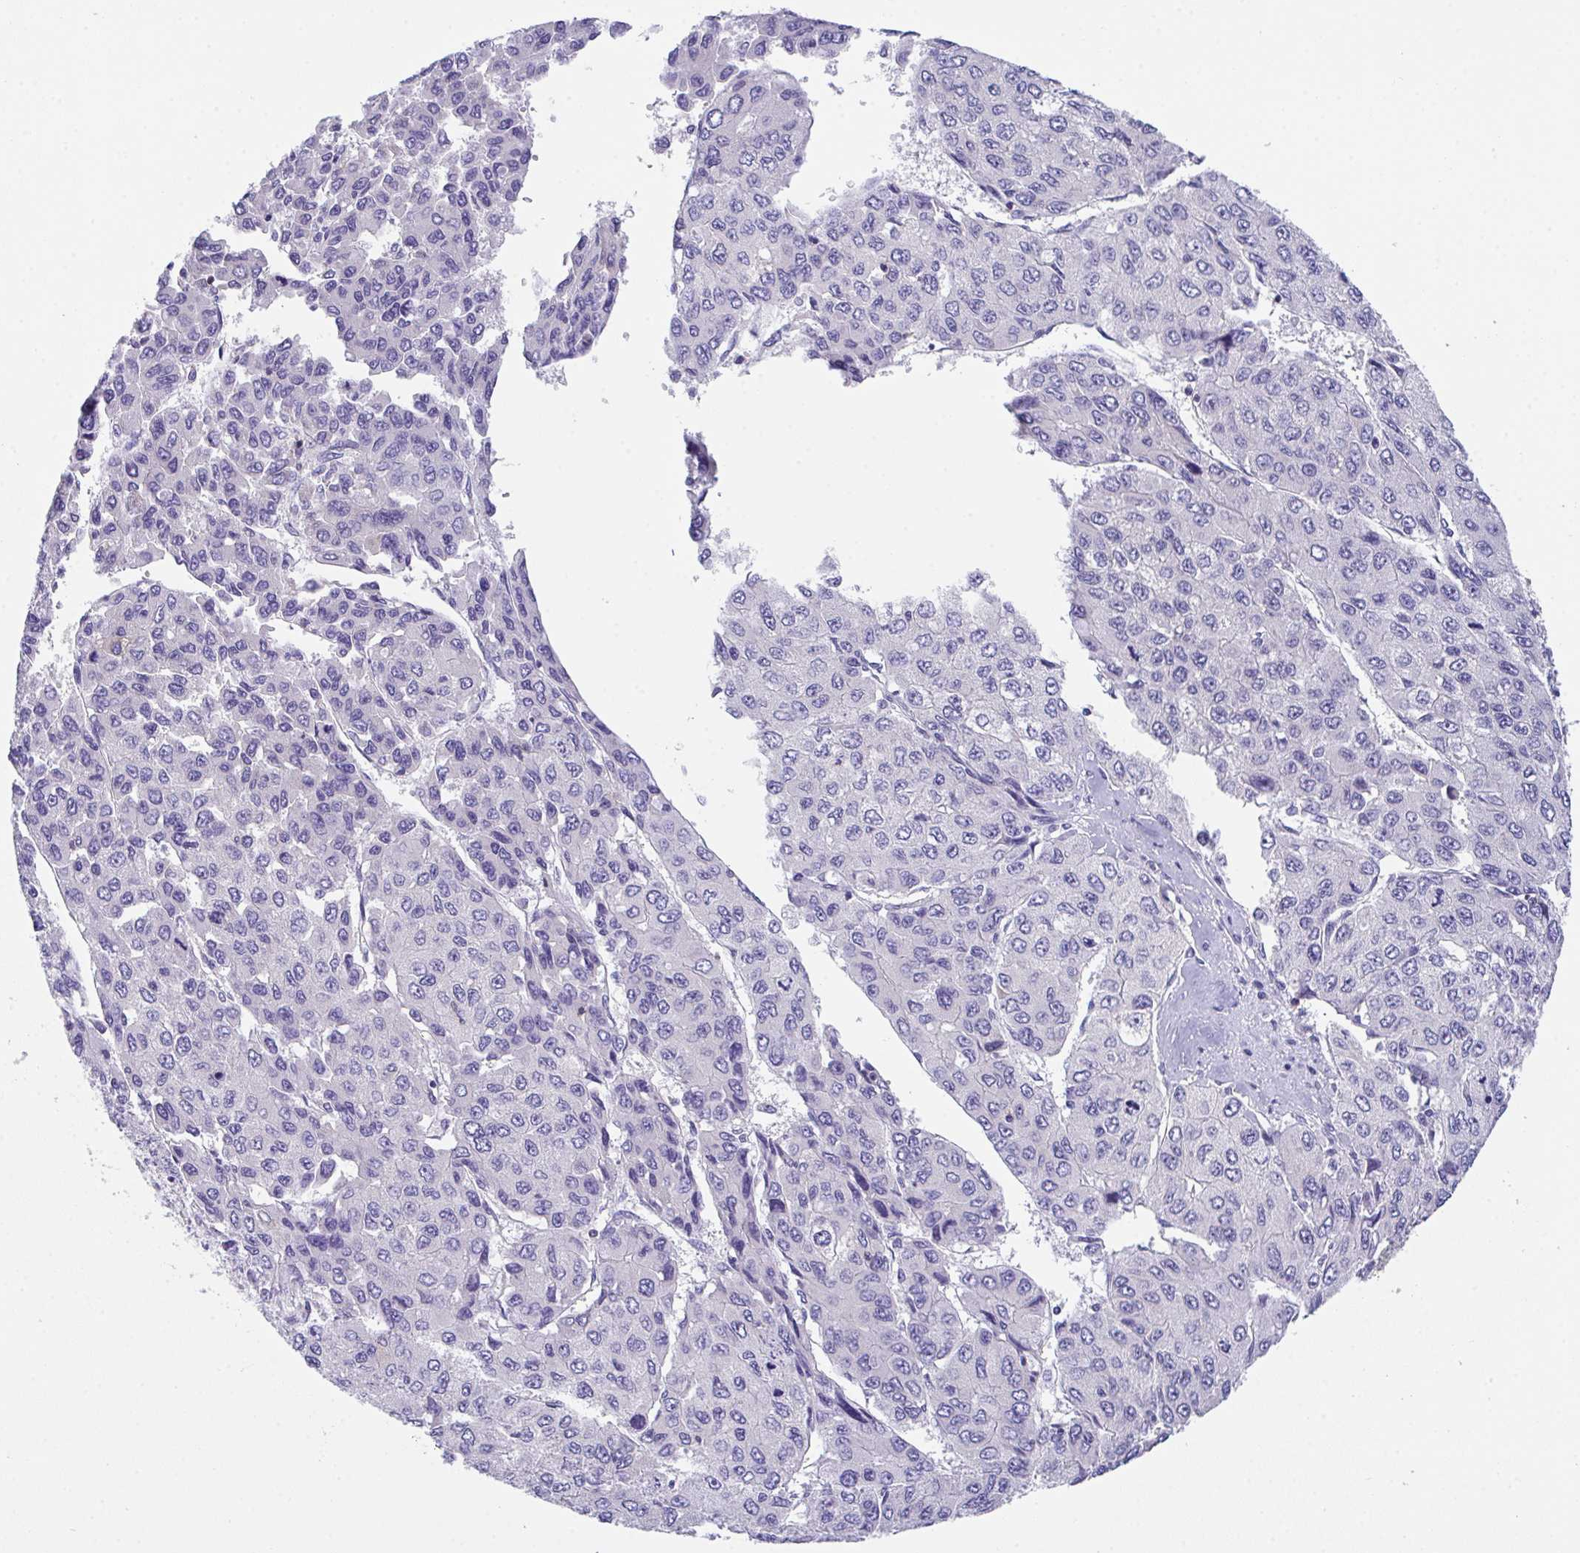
{"staining": {"intensity": "negative", "quantity": "none", "location": "none"}, "tissue": "liver cancer", "cell_type": "Tumor cells", "image_type": "cancer", "snomed": [{"axis": "morphology", "description": "Carcinoma, Hepatocellular, NOS"}, {"axis": "topography", "description": "Liver"}], "caption": "Tumor cells show no significant protein expression in liver cancer. (DAB (3,3'-diaminobenzidine) immunohistochemistry with hematoxylin counter stain).", "gene": "MIA3", "patient": {"sex": "female", "age": 66}}